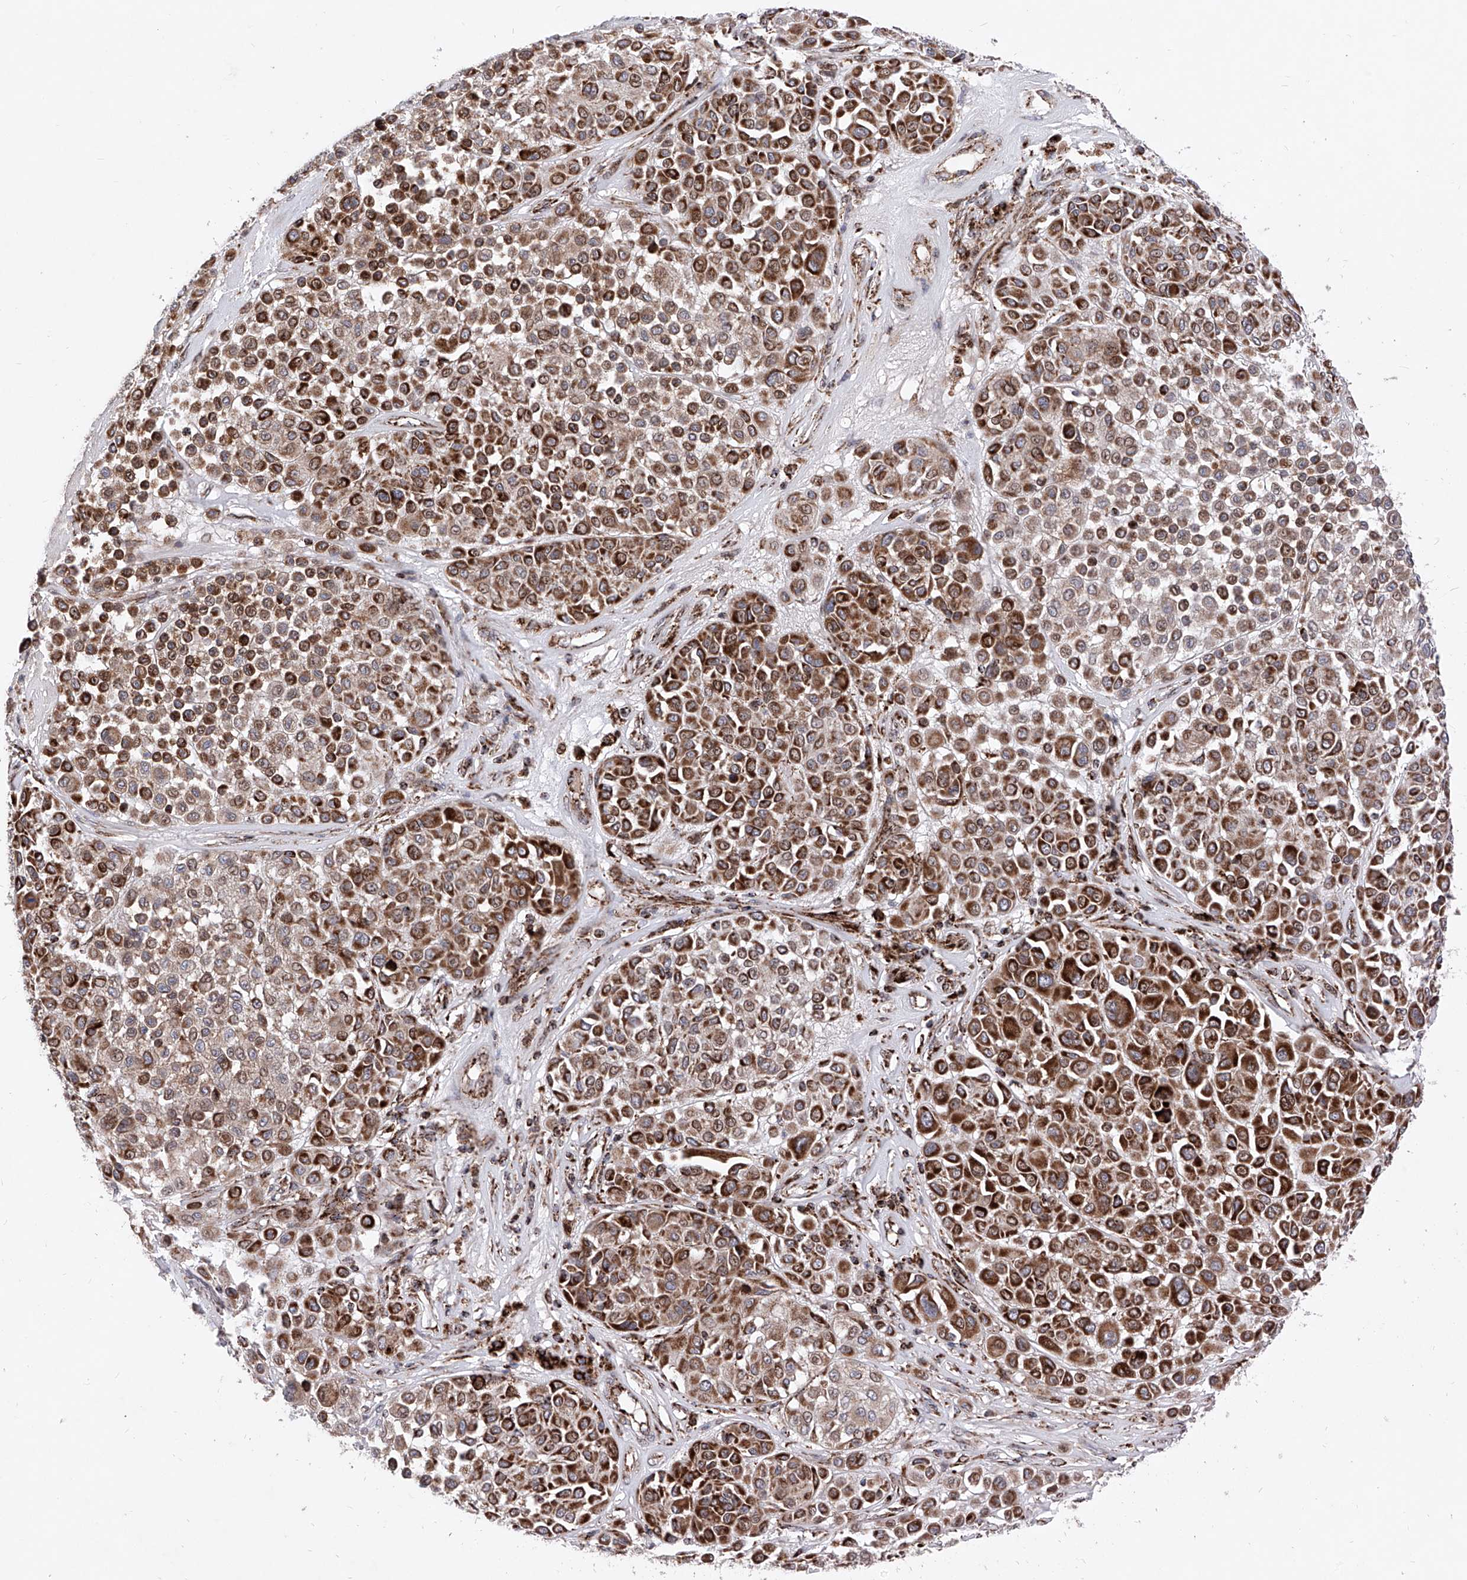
{"staining": {"intensity": "strong", "quantity": ">75%", "location": "cytoplasmic/membranous"}, "tissue": "melanoma", "cell_type": "Tumor cells", "image_type": "cancer", "snomed": [{"axis": "morphology", "description": "Malignant melanoma, Metastatic site"}, {"axis": "topography", "description": "Soft tissue"}], "caption": "Strong cytoplasmic/membranous staining is appreciated in approximately >75% of tumor cells in melanoma.", "gene": "SEMA6A", "patient": {"sex": "male", "age": 41}}